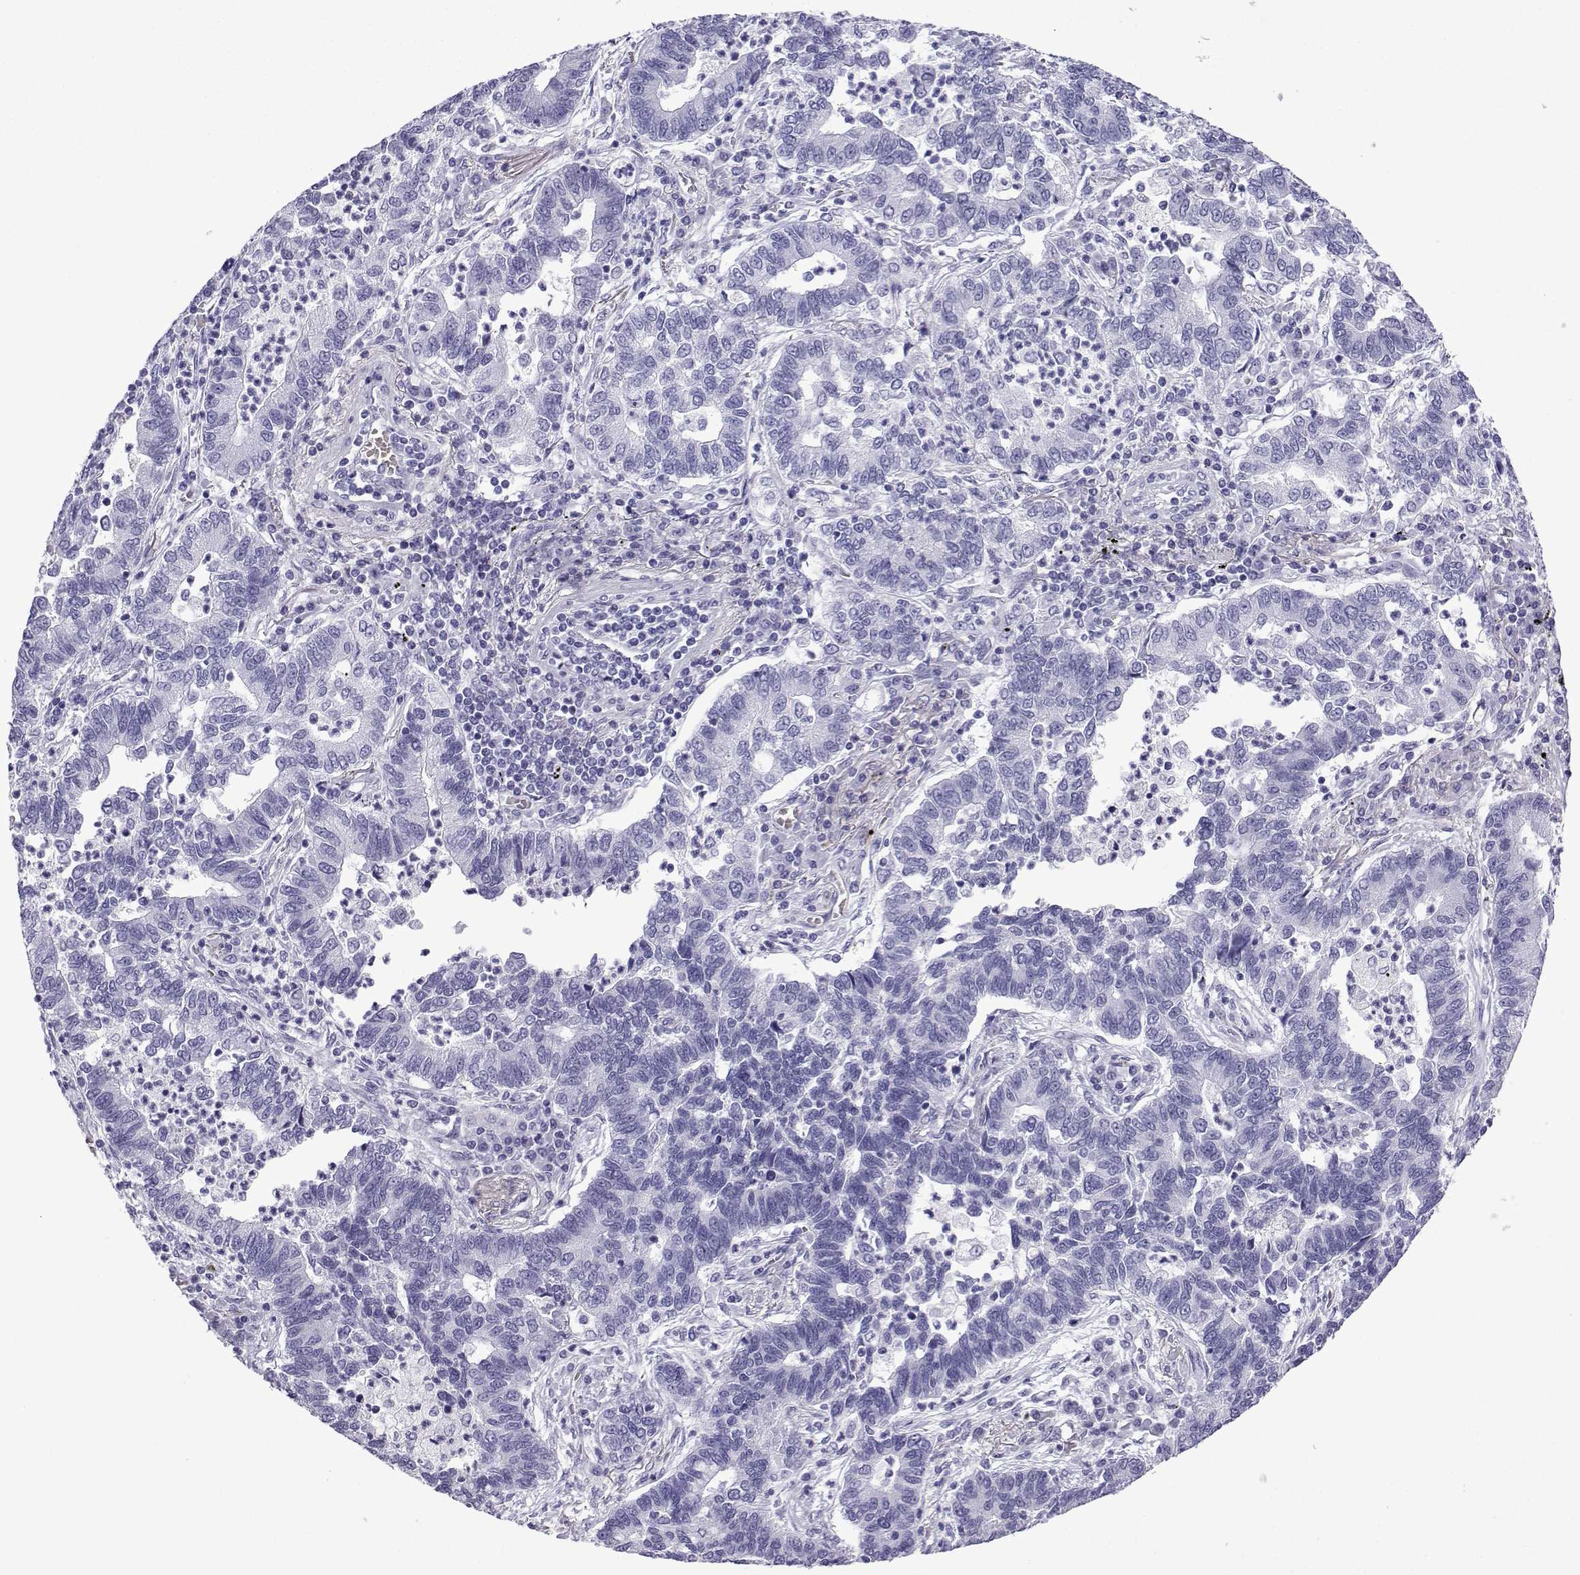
{"staining": {"intensity": "negative", "quantity": "none", "location": "none"}, "tissue": "lung cancer", "cell_type": "Tumor cells", "image_type": "cancer", "snomed": [{"axis": "morphology", "description": "Adenocarcinoma, NOS"}, {"axis": "topography", "description": "Lung"}], "caption": "Protein analysis of adenocarcinoma (lung) displays no significant expression in tumor cells.", "gene": "TRIM46", "patient": {"sex": "female", "age": 57}}